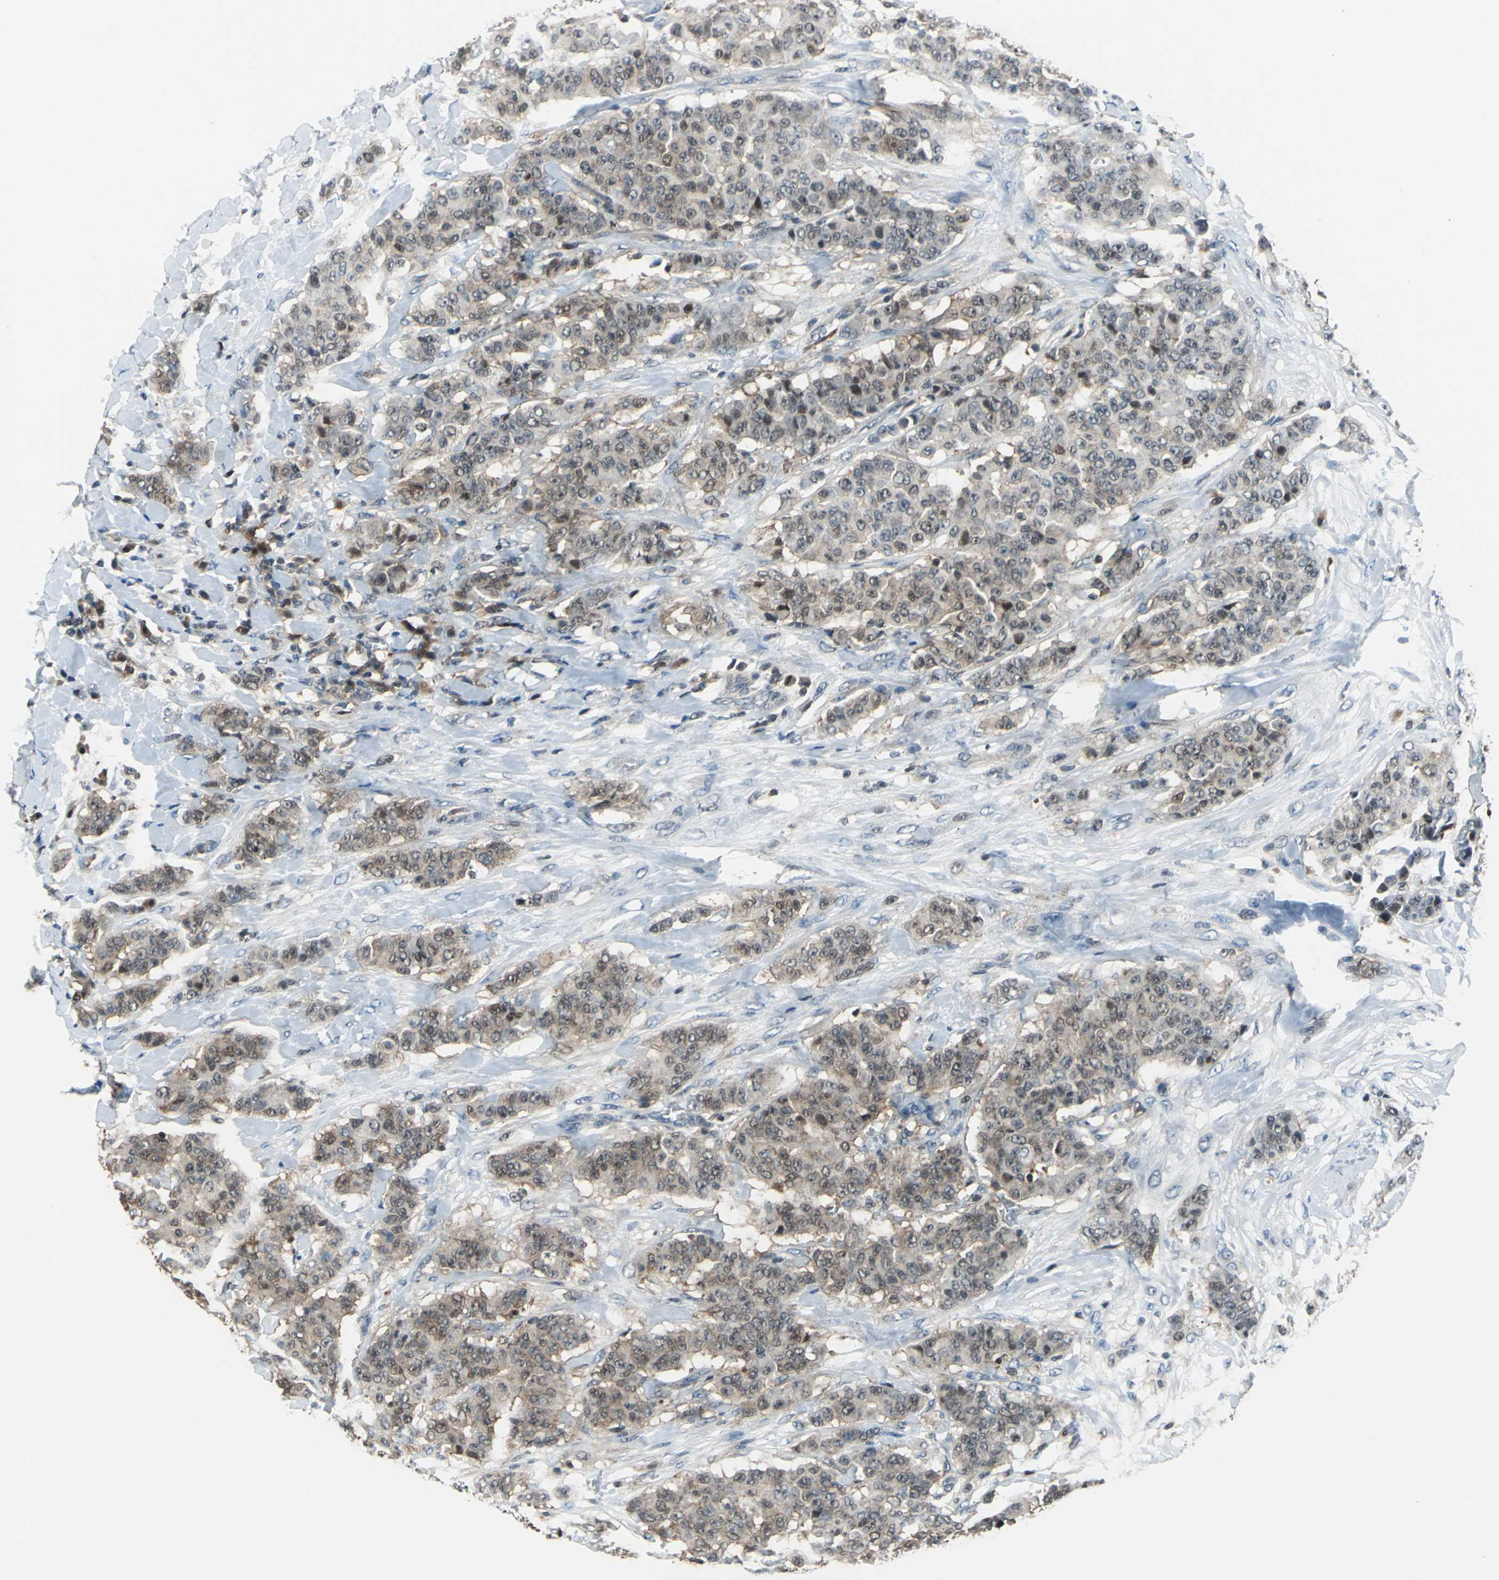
{"staining": {"intensity": "moderate", "quantity": ">75%", "location": "cytoplasmic/membranous,nuclear"}, "tissue": "breast cancer", "cell_type": "Tumor cells", "image_type": "cancer", "snomed": [{"axis": "morphology", "description": "Duct carcinoma"}, {"axis": "topography", "description": "Breast"}], "caption": "Breast cancer stained with IHC demonstrates moderate cytoplasmic/membranous and nuclear expression in about >75% of tumor cells. (DAB (3,3'-diaminobenzidine) = brown stain, brightfield microscopy at high magnification).", "gene": "PSME1", "patient": {"sex": "female", "age": 40}}